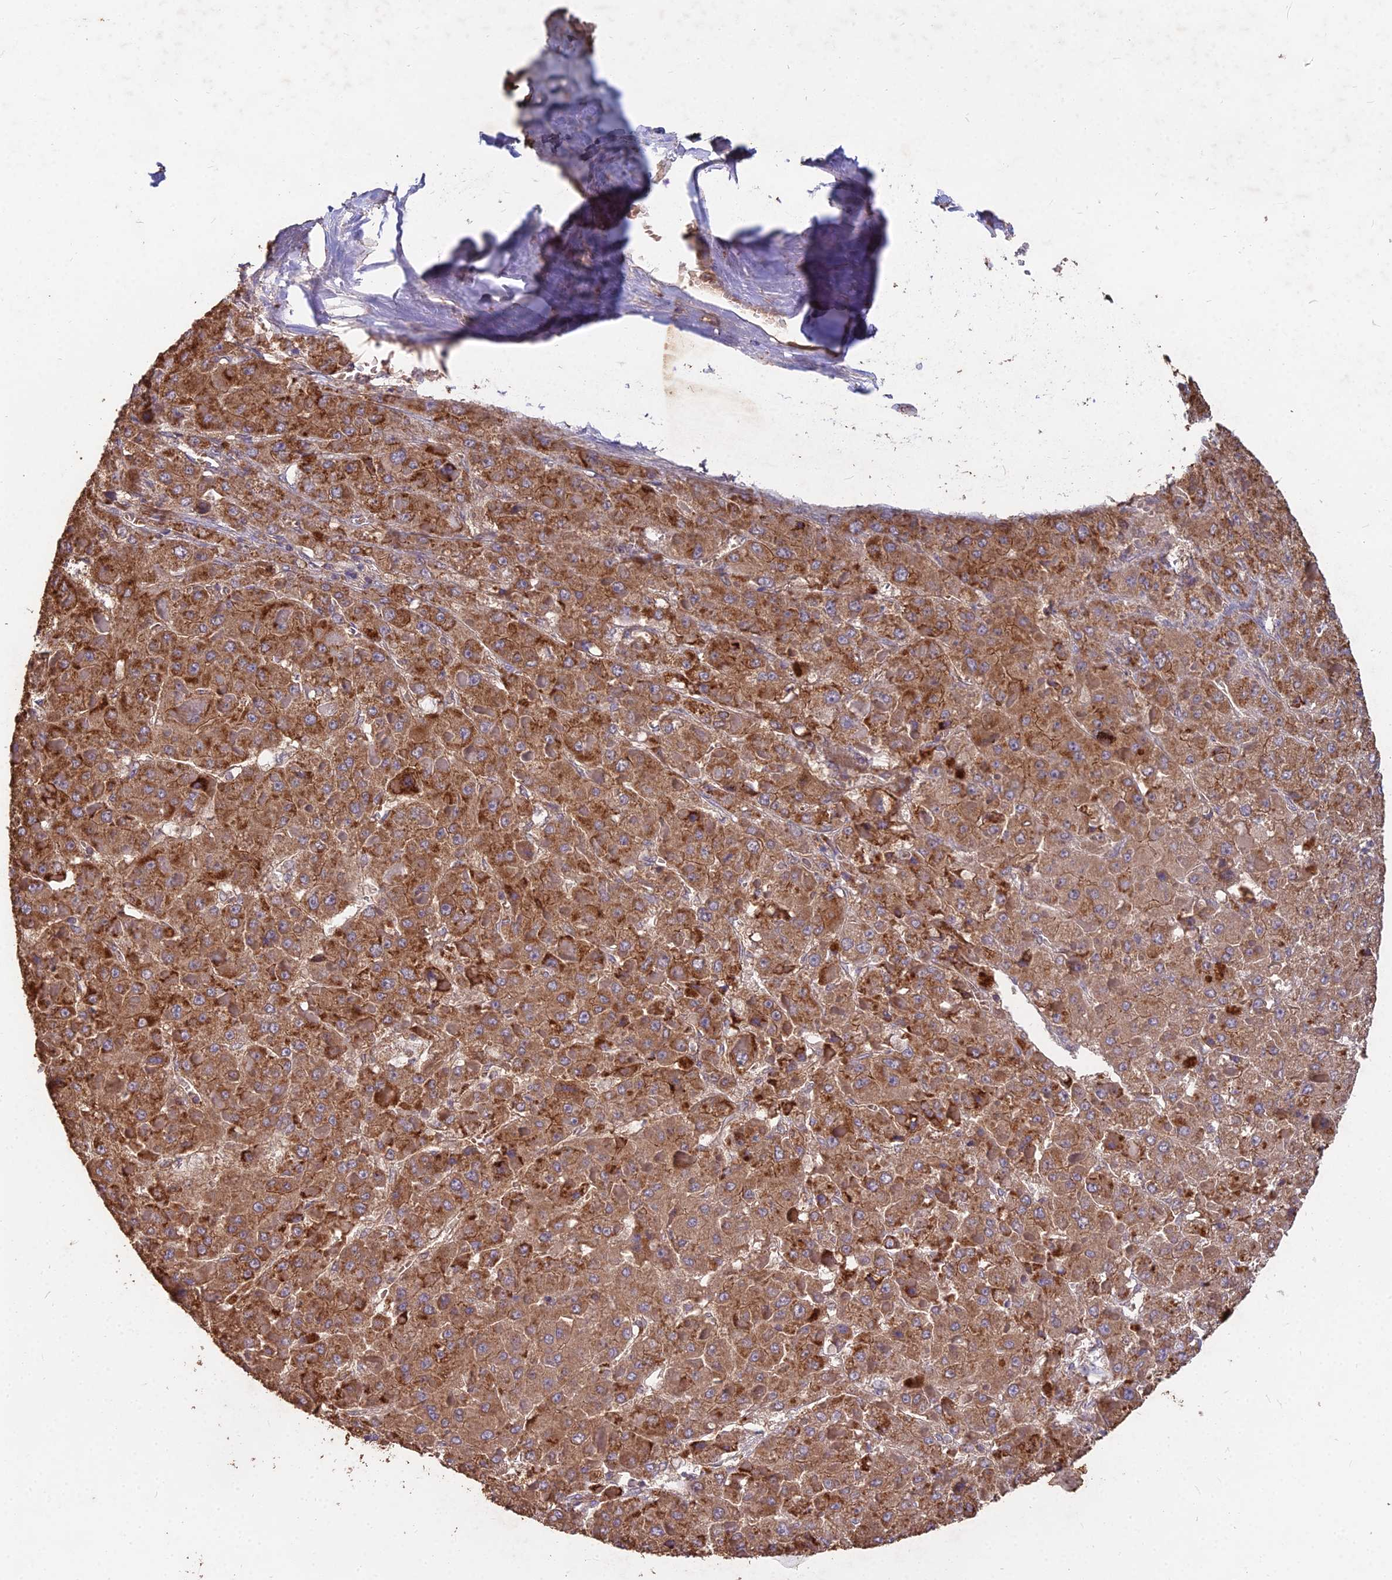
{"staining": {"intensity": "moderate", "quantity": ">75%", "location": "cytoplasmic/membranous"}, "tissue": "liver cancer", "cell_type": "Tumor cells", "image_type": "cancer", "snomed": [{"axis": "morphology", "description": "Carcinoma, Hepatocellular, NOS"}, {"axis": "topography", "description": "Liver"}], "caption": "Protein expression analysis of liver cancer (hepatocellular carcinoma) demonstrates moderate cytoplasmic/membranous expression in approximately >75% of tumor cells.", "gene": "CEMIP2", "patient": {"sex": "female", "age": 73}}